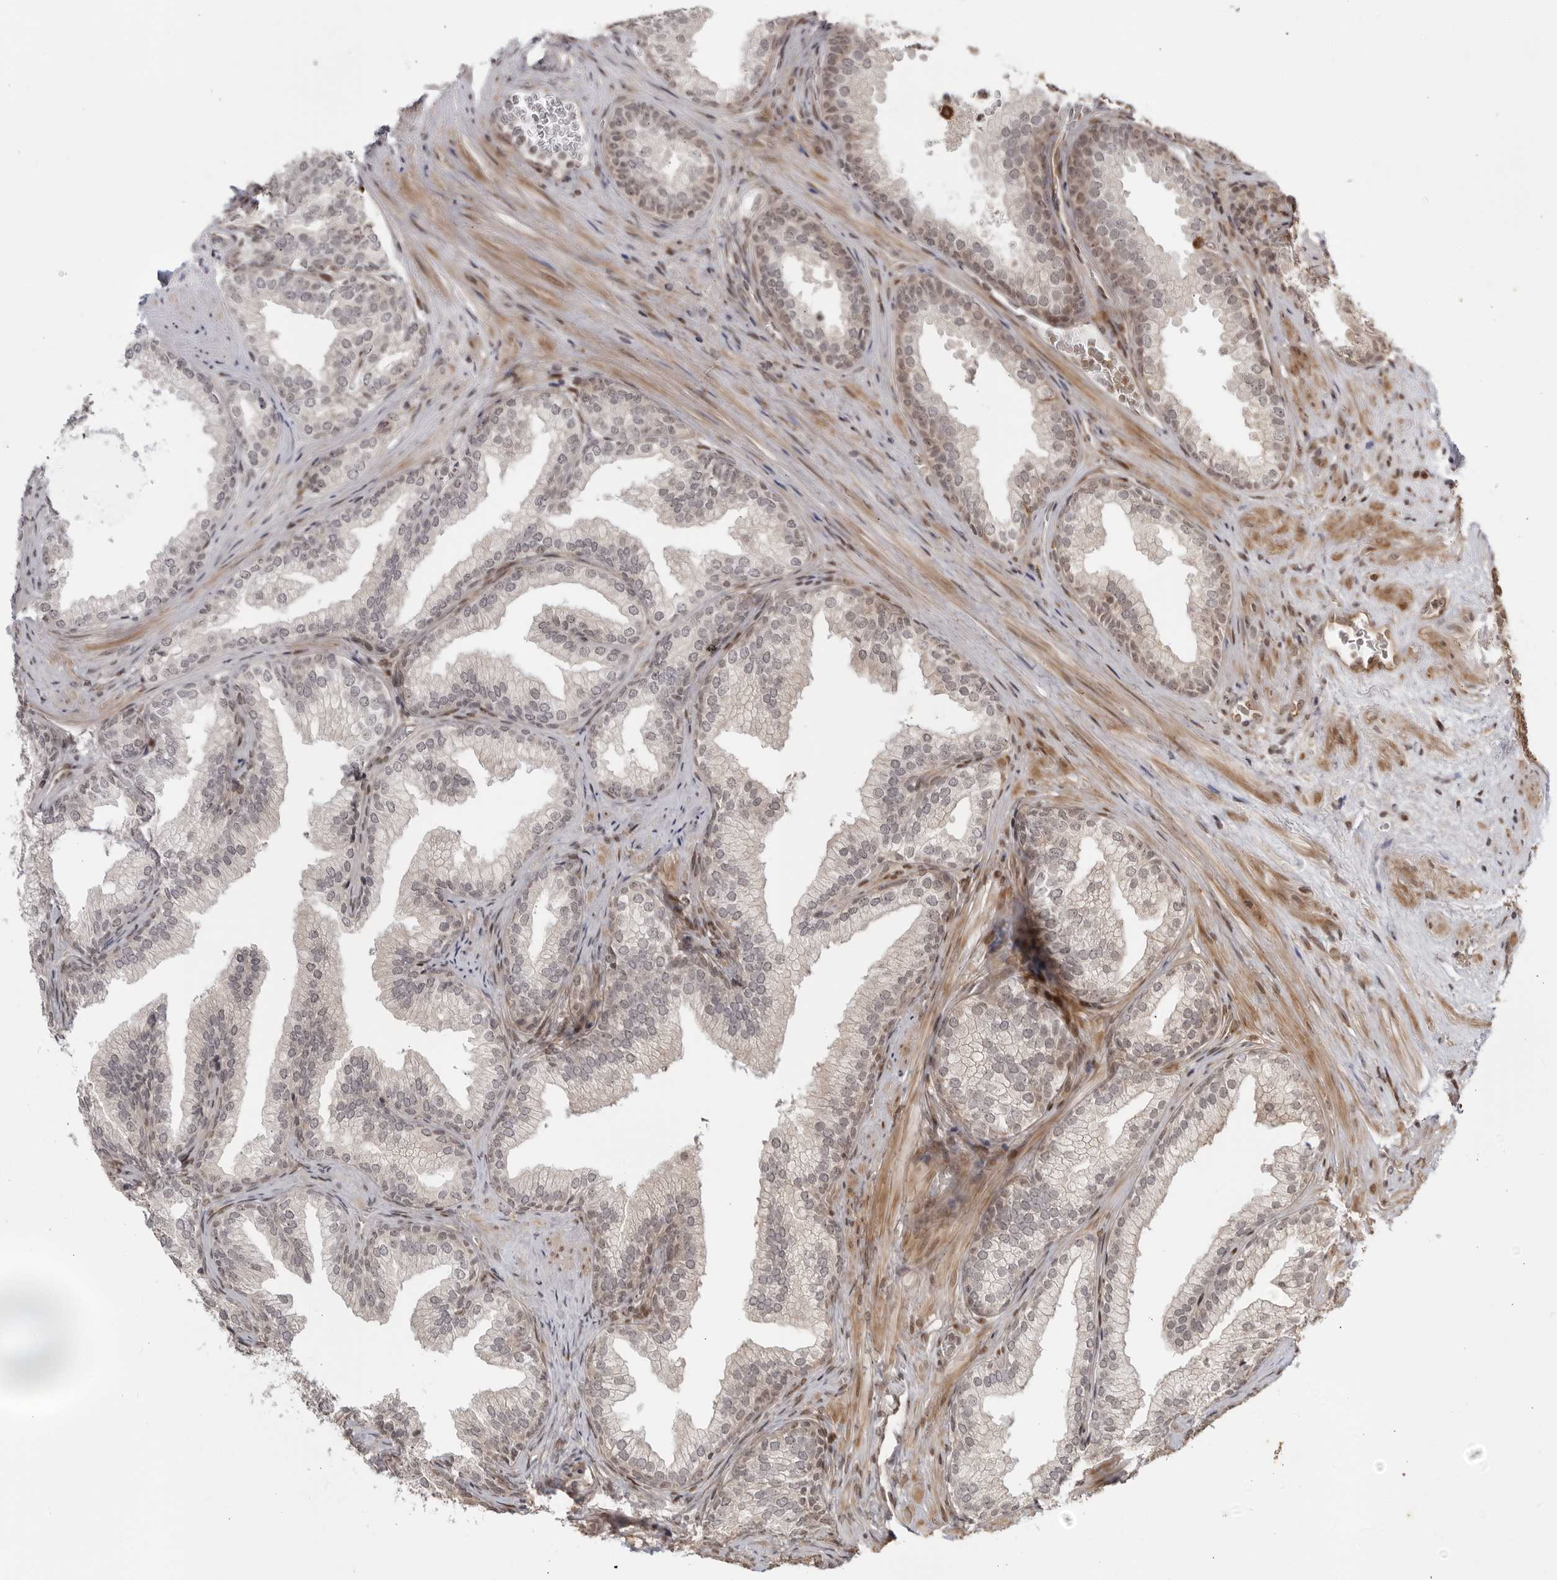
{"staining": {"intensity": "weak", "quantity": "25%-75%", "location": "cytoplasmic/membranous,nuclear"}, "tissue": "prostate", "cell_type": "Glandular cells", "image_type": "normal", "snomed": [{"axis": "morphology", "description": "Normal tissue, NOS"}, {"axis": "topography", "description": "Prostate"}], "caption": "Immunohistochemistry image of normal human prostate stained for a protein (brown), which demonstrates low levels of weak cytoplasmic/membranous,nuclear positivity in about 25%-75% of glandular cells.", "gene": "TCF21", "patient": {"sex": "male", "age": 76}}